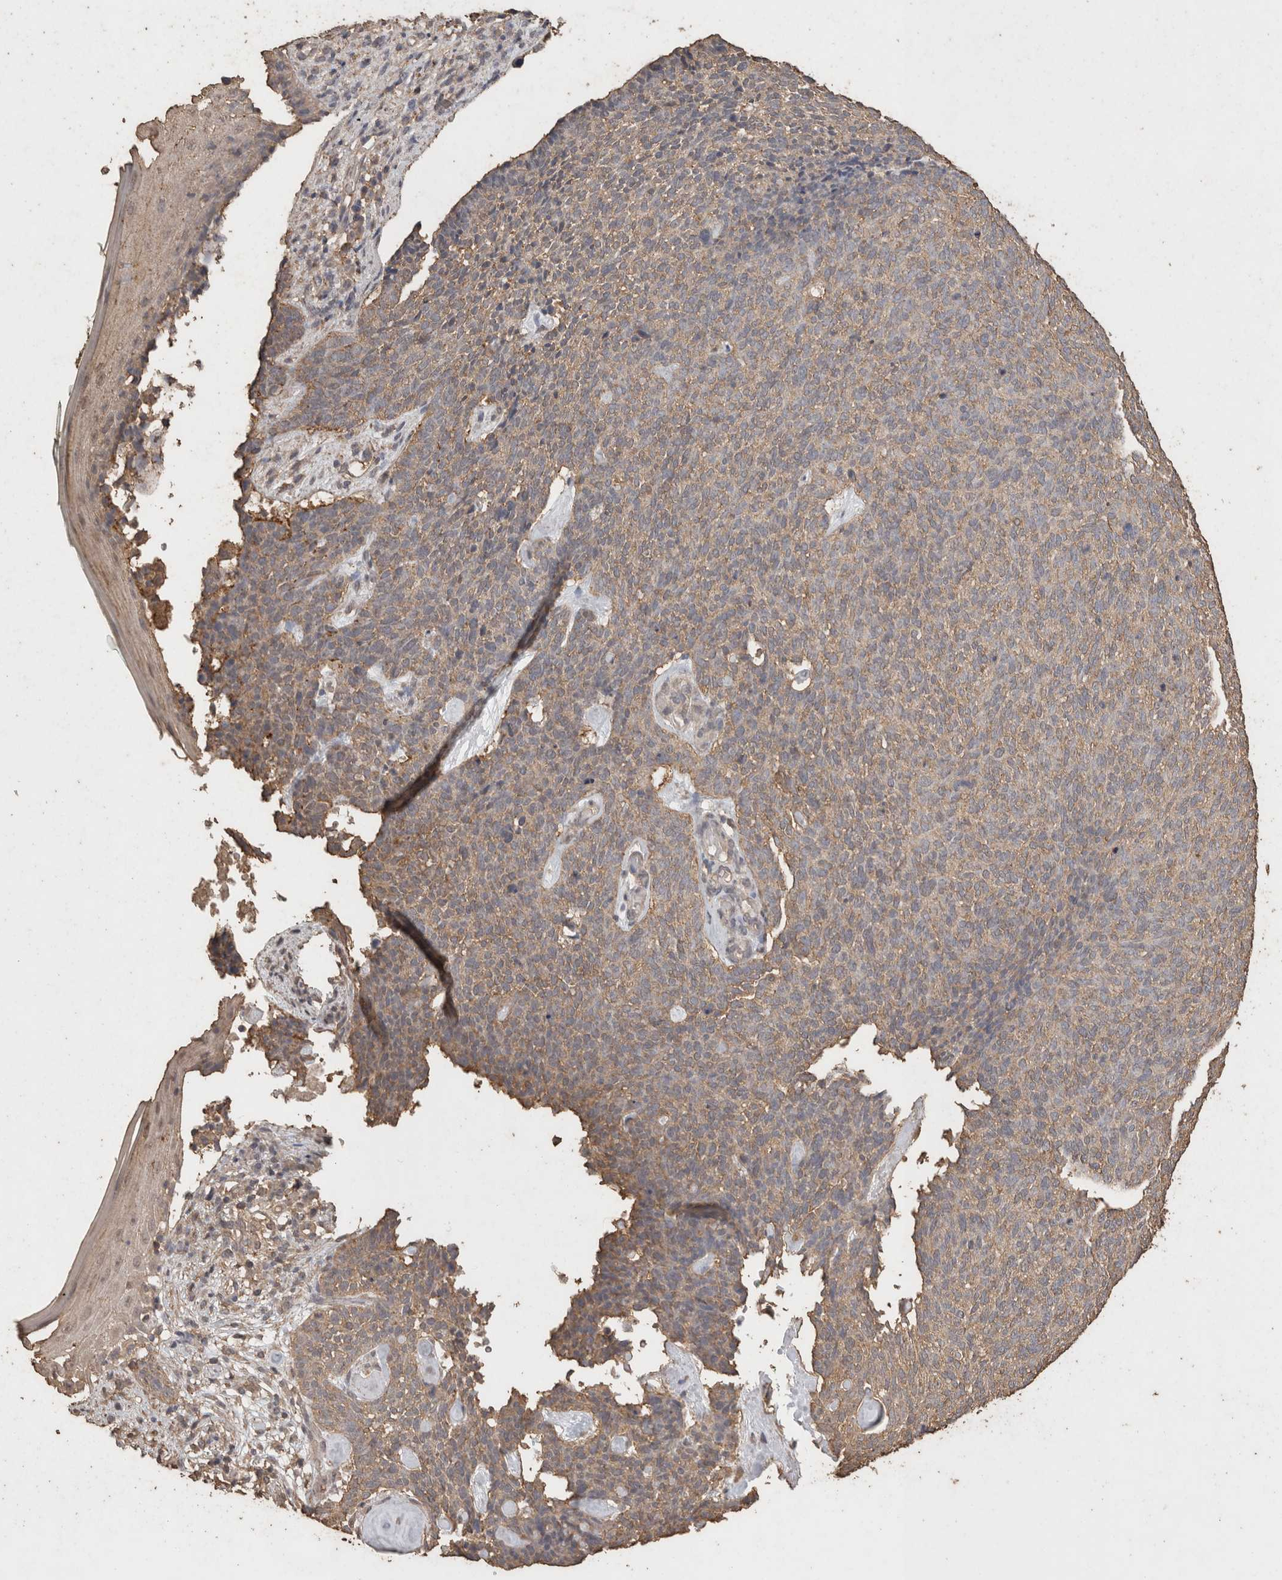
{"staining": {"intensity": "weak", "quantity": "<25%", "location": "cytoplasmic/membranous"}, "tissue": "skin cancer", "cell_type": "Tumor cells", "image_type": "cancer", "snomed": [{"axis": "morphology", "description": "Basal cell carcinoma"}, {"axis": "topography", "description": "Skin"}], "caption": "Immunohistochemistry (IHC) histopathology image of neoplastic tissue: skin cancer stained with DAB reveals no significant protein expression in tumor cells.", "gene": "CX3CL1", "patient": {"sex": "female", "age": 84}}